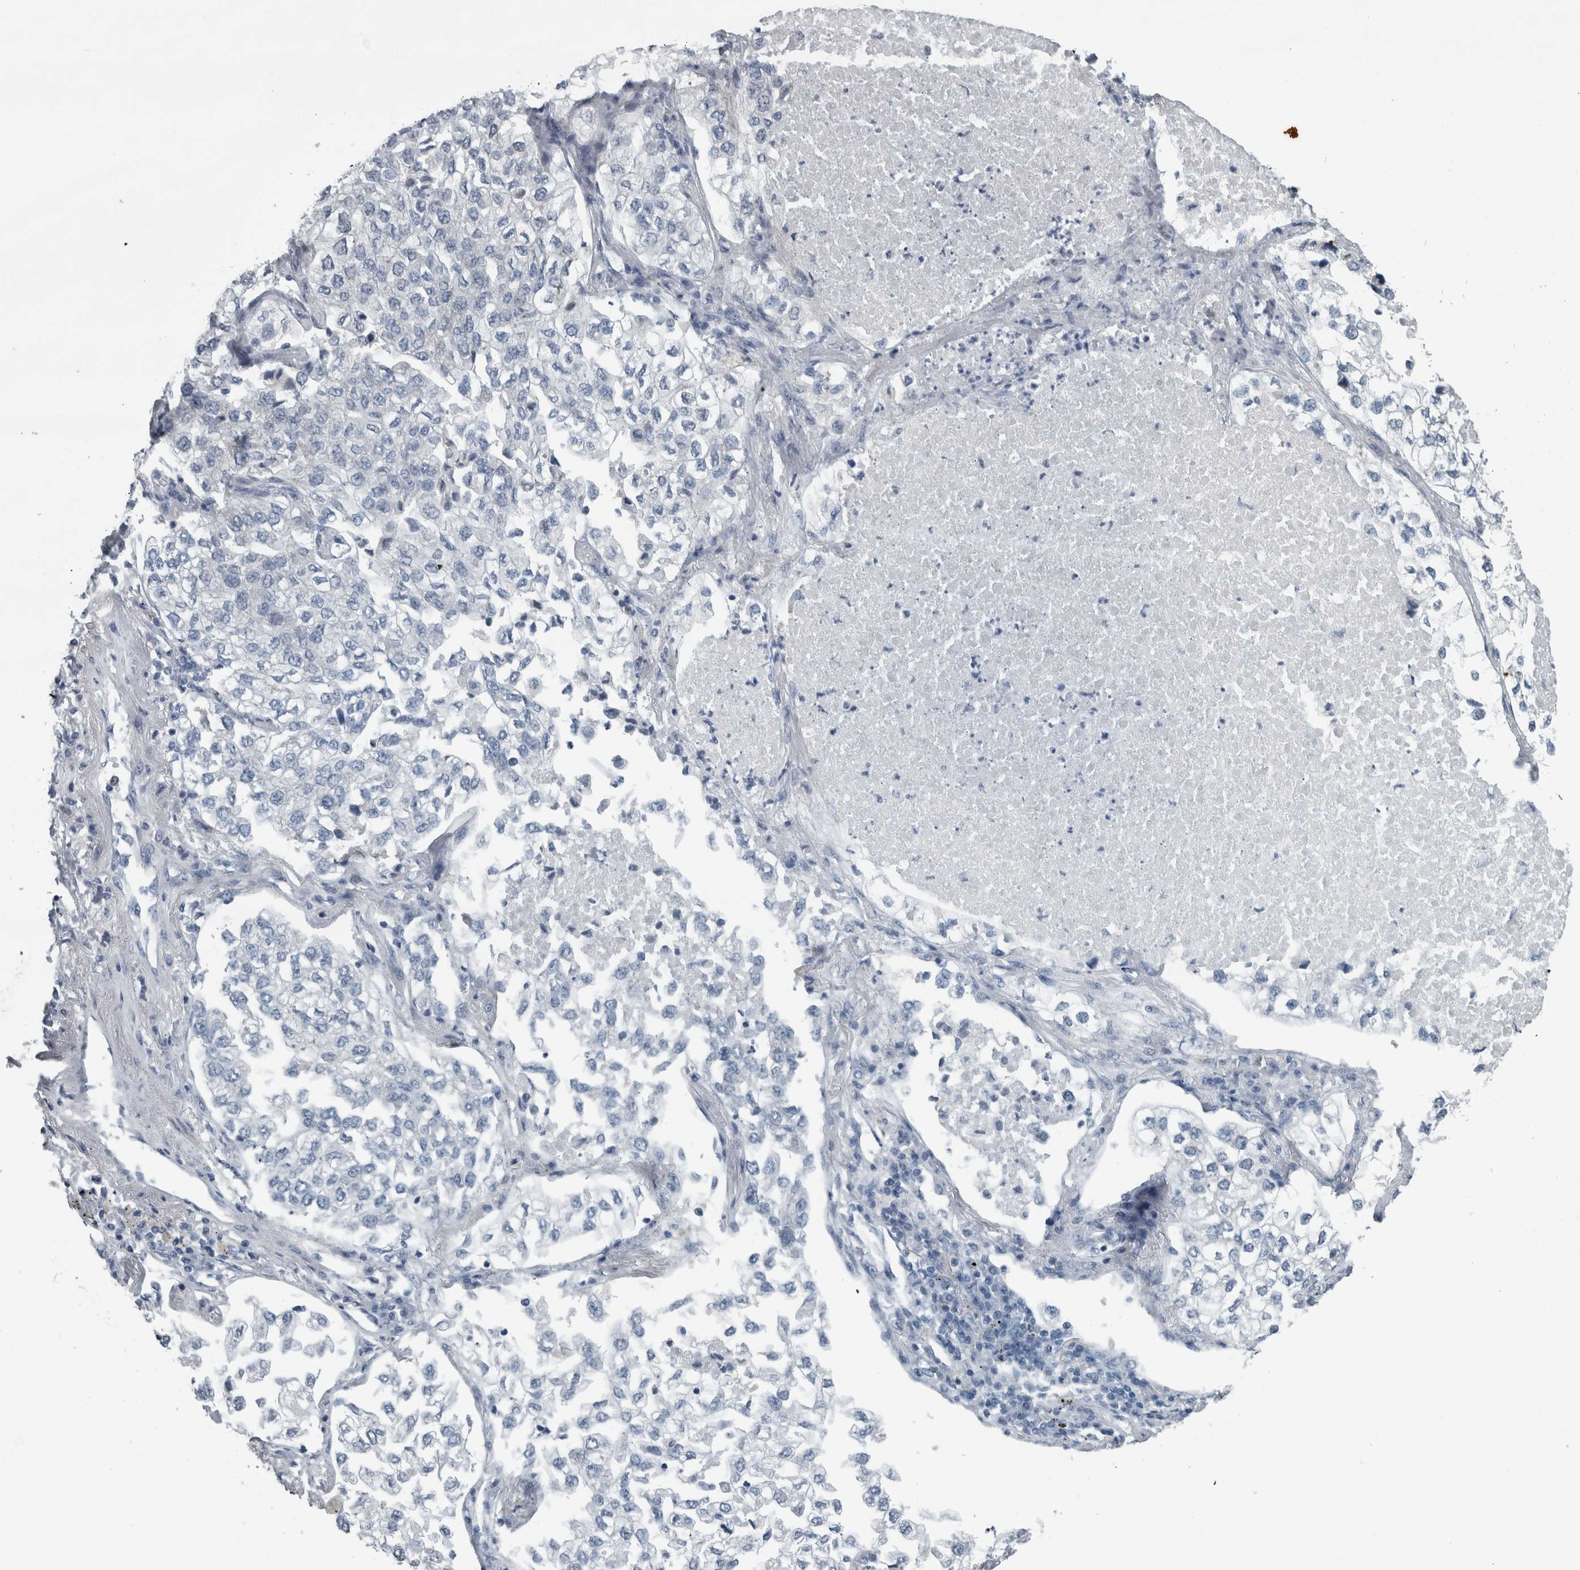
{"staining": {"intensity": "negative", "quantity": "none", "location": "none"}, "tissue": "lung cancer", "cell_type": "Tumor cells", "image_type": "cancer", "snomed": [{"axis": "morphology", "description": "Adenocarcinoma, NOS"}, {"axis": "topography", "description": "Lung"}], "caption": "Tumor cells show no significant protein staining in lung adenocarcinoma.", "gene": "EXOC8", "patient": {"sex": "male", "age": 63}}